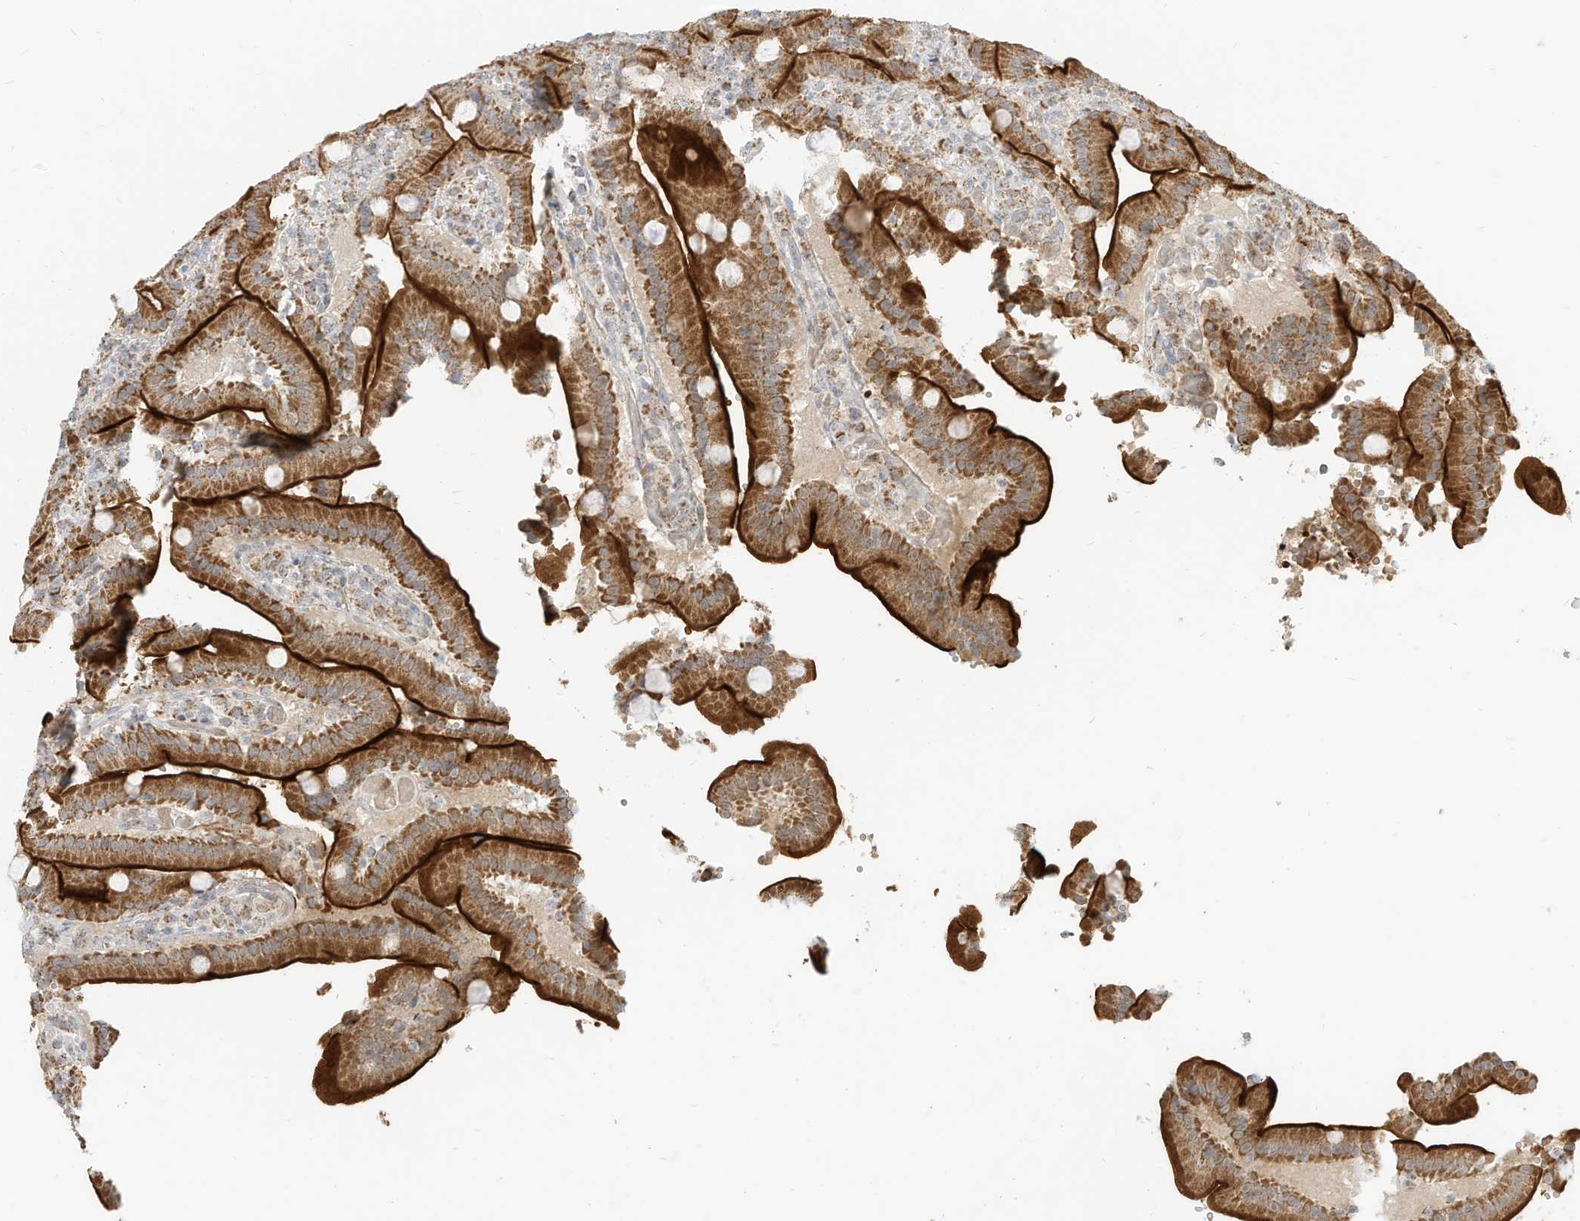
{"staining": {"intensity": "strong", "quantity": ">75%", "location": "cytoplasmic/membranous"}, "tissue": "duodenum", "cell_type": "Glandular cells", "image_type": "normal", "snomed": [{"axis": "morphology", "description": "Normal tissue, NOS"}, {"axis": "topography", "description": "Duodenum"}], "caption": "Immunohistochemical staining of unremarkable human duodenum demonstrates high levels of strong cytoplasmic/membranous positivity in approximately >75% of glandular cells. The protein is stained brown, and the nuclei are stained in blue (DAB IHC with brightfield microscopy, high magnification).", "gene": "MTUS2", "patient": {"sex": "female", "age": 62}}